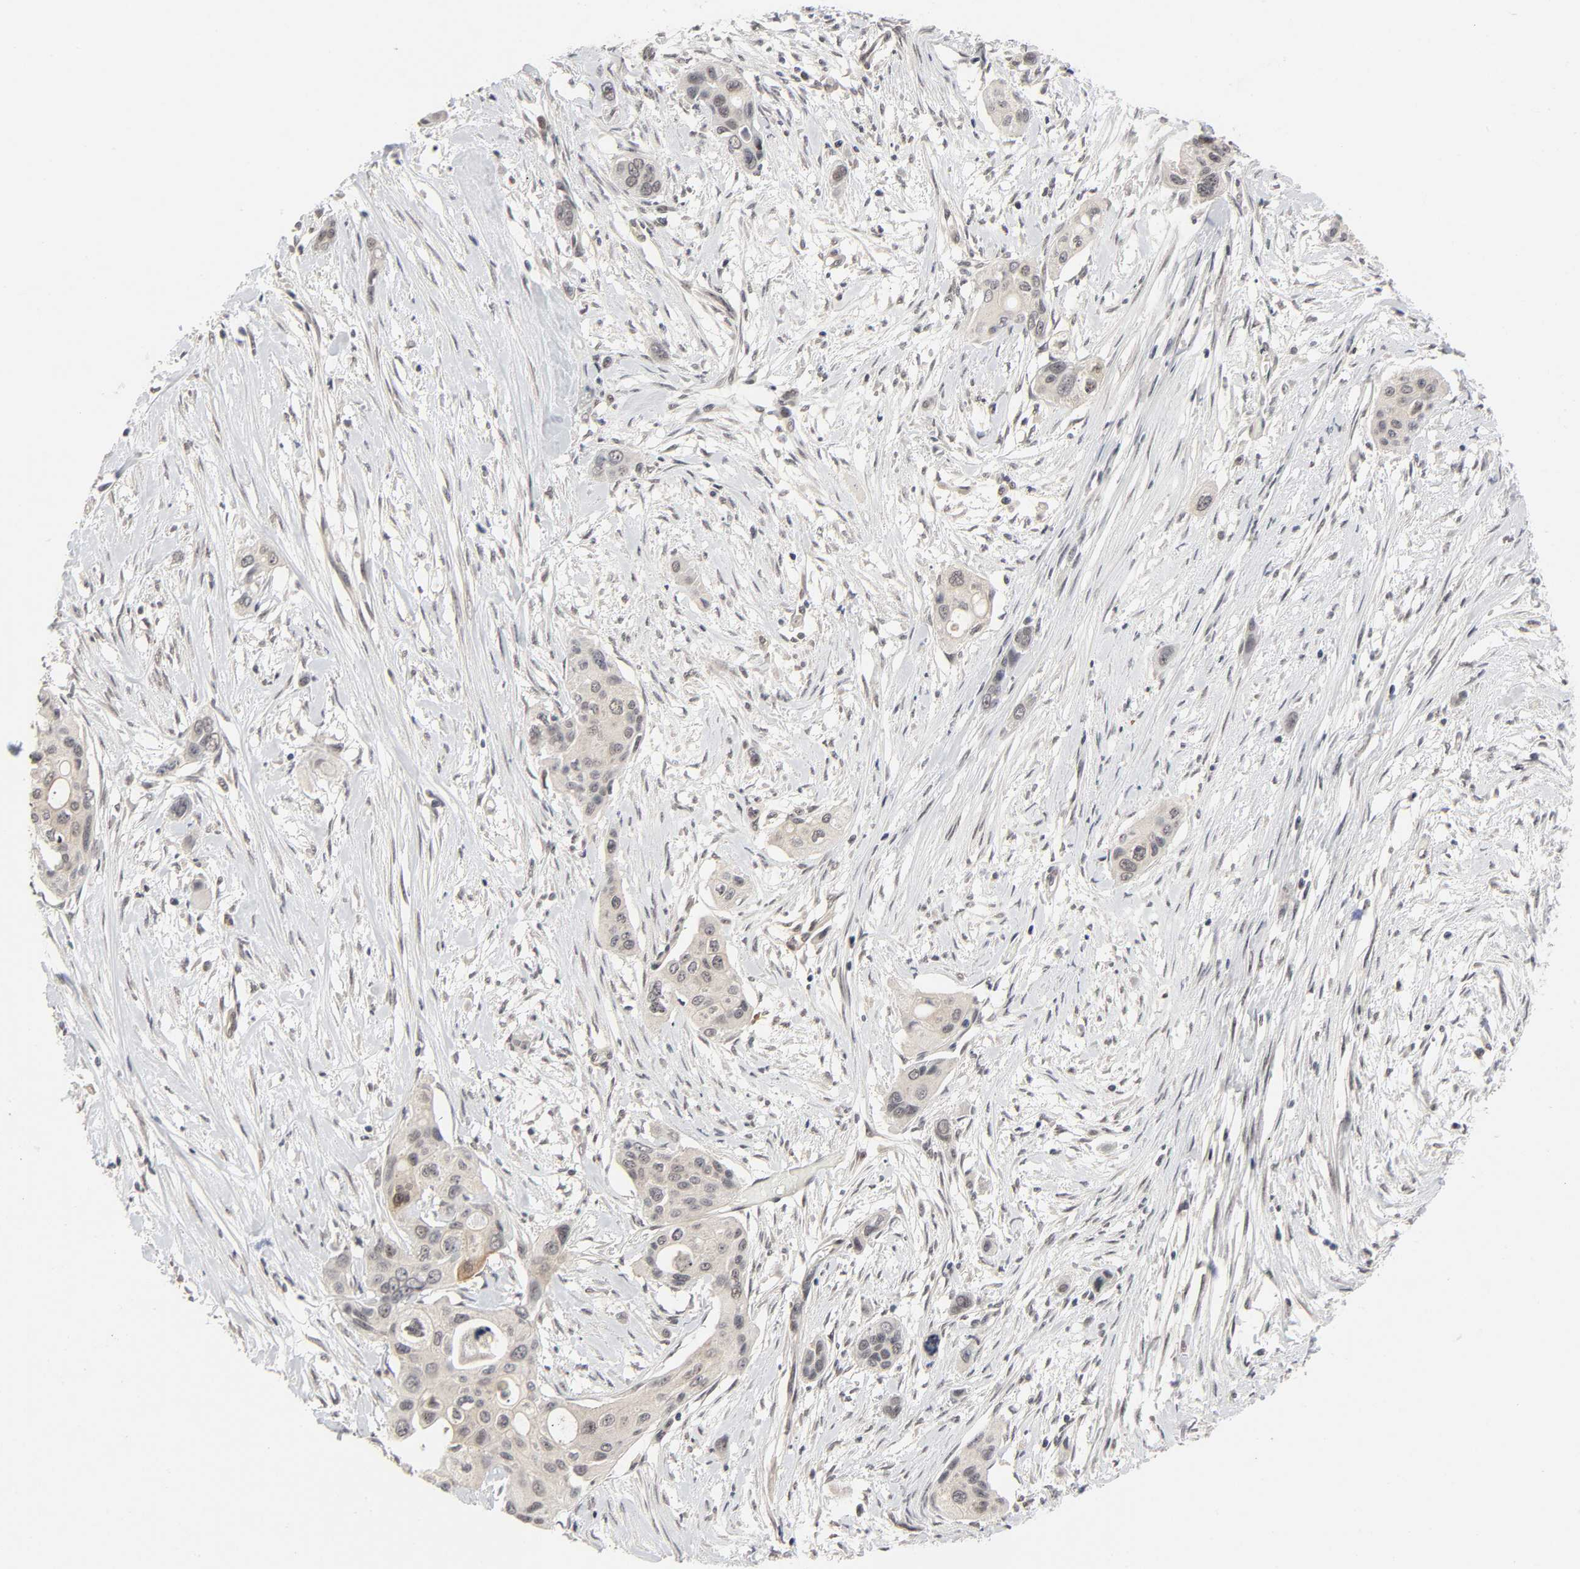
{"staining": {"intensity": "weak", "quantity": "<25%", "location": "nuclear"}, "tissue": "pancreatic cancer", "cell_type": "Tumor cells", "image_type": "cancer", "snomed": [{"axis": "morphology", "description": "Adenocarcinoma, NOS"}, {"axis": "topography", "description": "Pancreas"}], "caption": "This histopathology image is of pancreatic cancer stained with IHC to label a protein in brown with the nuclei are counter-stained blue. There is no positivity in tumor cells. (DAB (3,3'-diaminobenzidine) immunohistochemistry visualized using brightfield microscopy, high magnification).", "gene": "ZKSCAN8", "patient": {"sex": "female", "age": 60}}